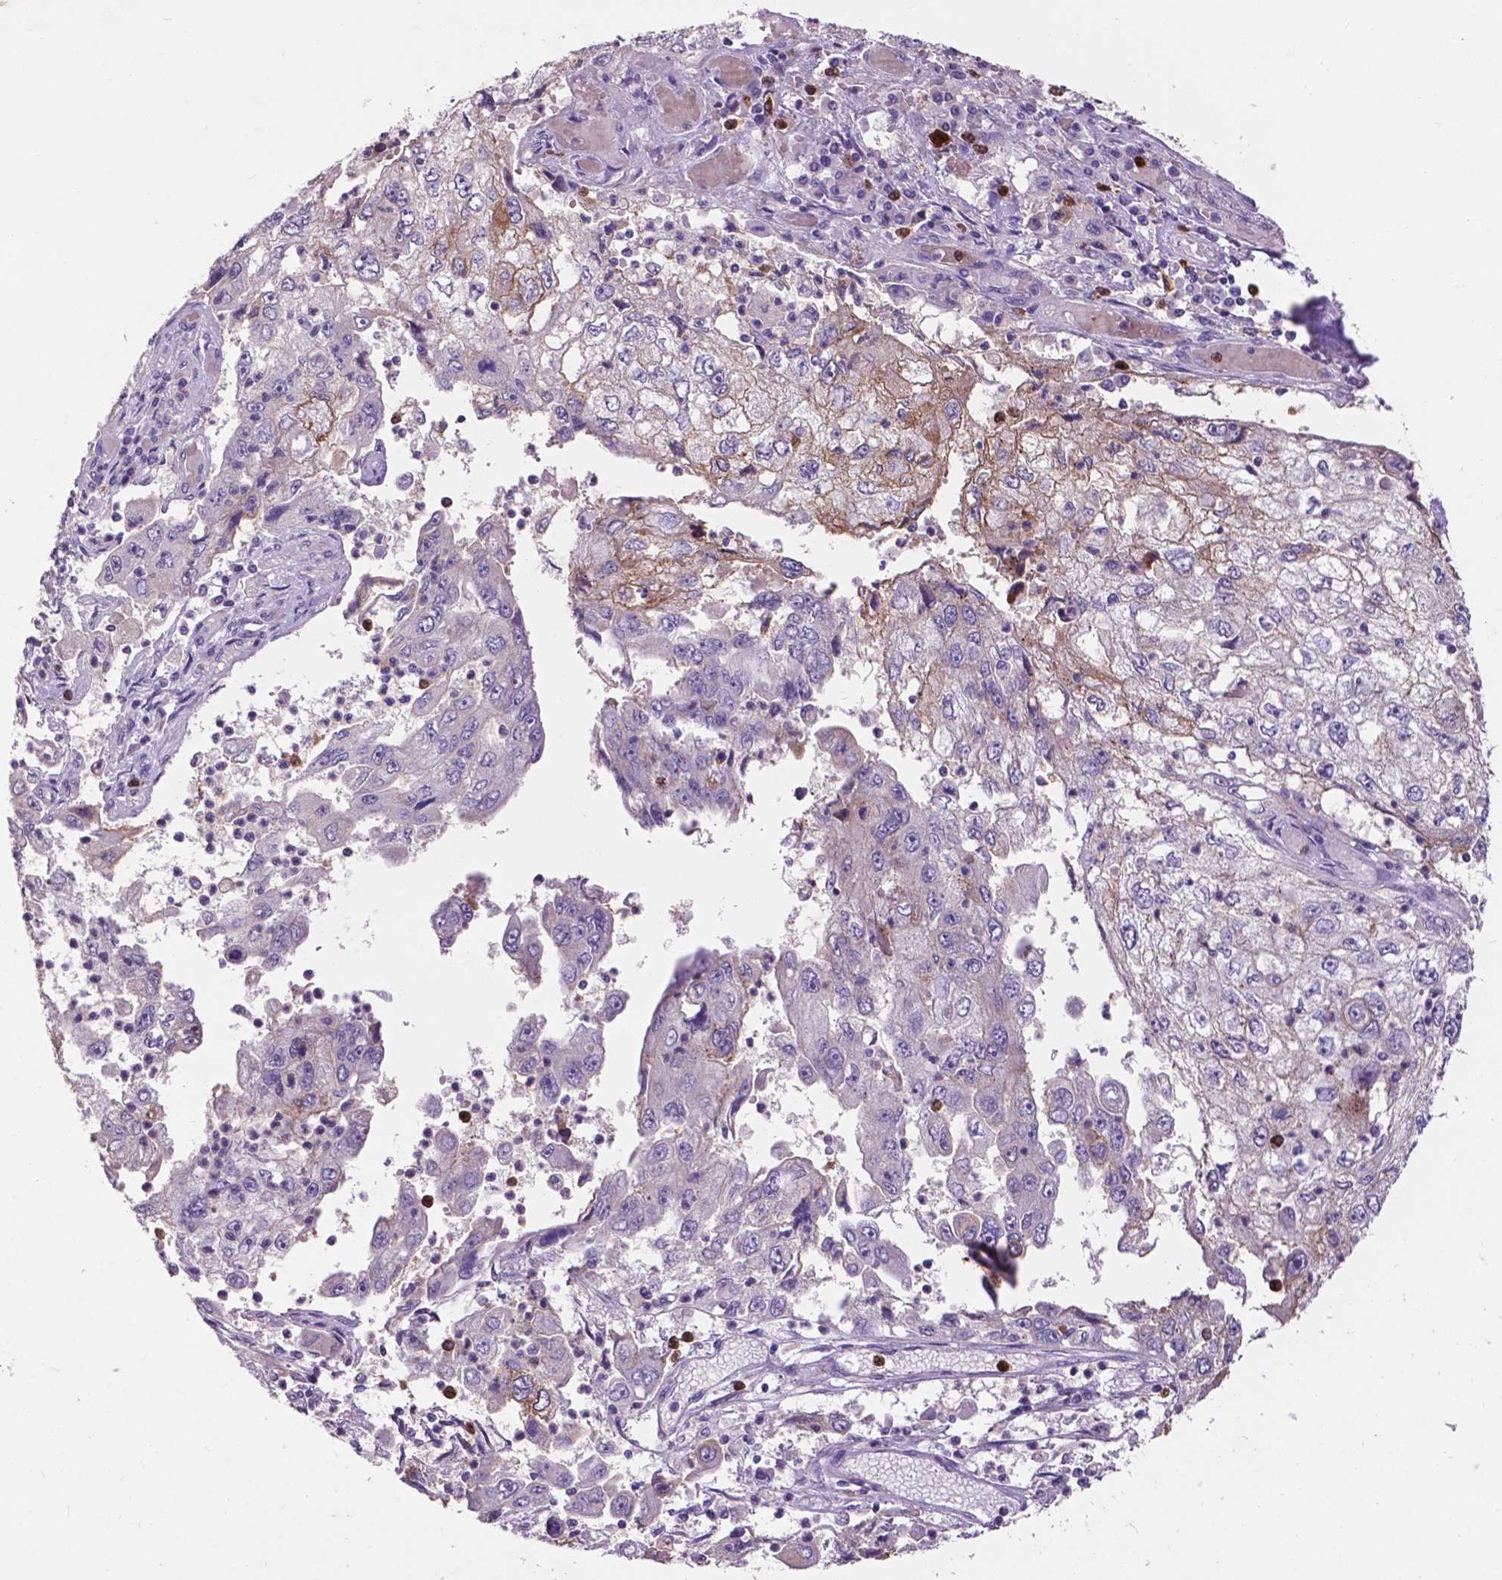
{"staining": {"intensity": "negative", "quantity": "none", "location": "none"}, "tissue": "cervical cancer", "cell_type": "Tumor cells", "image_type": "cancer", "snomed": [{"axis": "morphology", "description": "Squamous cell carcinoma, NOS"}, {"axis": "topography", "description": "Cervix"}], "caption": "Micrograph shows no protein expression in tumor cells of cervical cancer tissue. (DAB immunohistochemistry visualized using brightfield microscopy, high magnification).", "gene": "PLSCR1", "patient": {"sex": "female", "age": 36}}